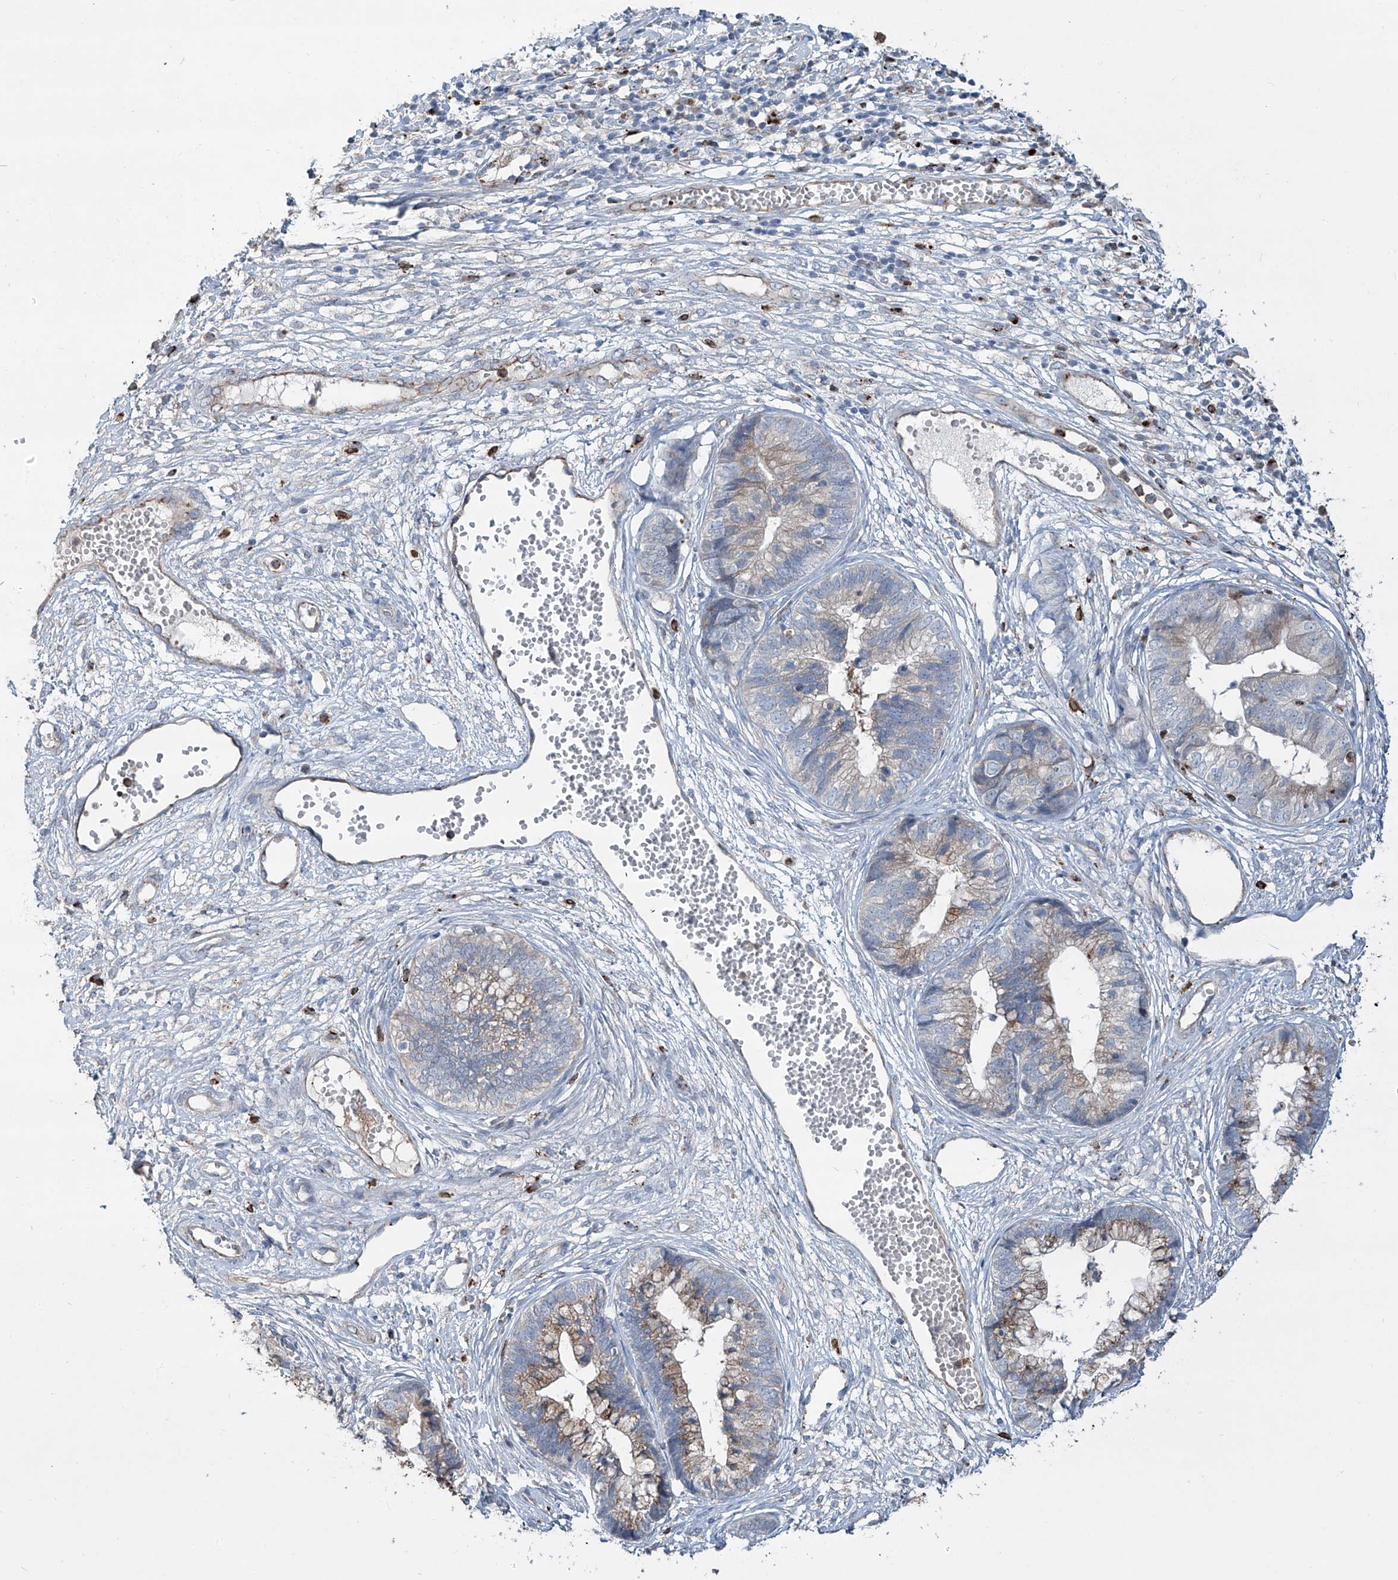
{"staining": {"intensity": "negative", "quantity": "none", "location": "none"}, "tissue": "cervical cancer", "cell_type": "Tumor cells", "image_type": "cancer", "snomed": [{"axis": "morphology", "description": "Adenocarcinoma, NOS"}, {"axis": "topography", "description": "Cervix"}], "caption": "Human adenocarcinoma (cervical) stained for a protein using immunohistochemistry displays no staining in tumor cells.", "gene": "CDH5", "patient": {"sex": "female", "age": 44}}